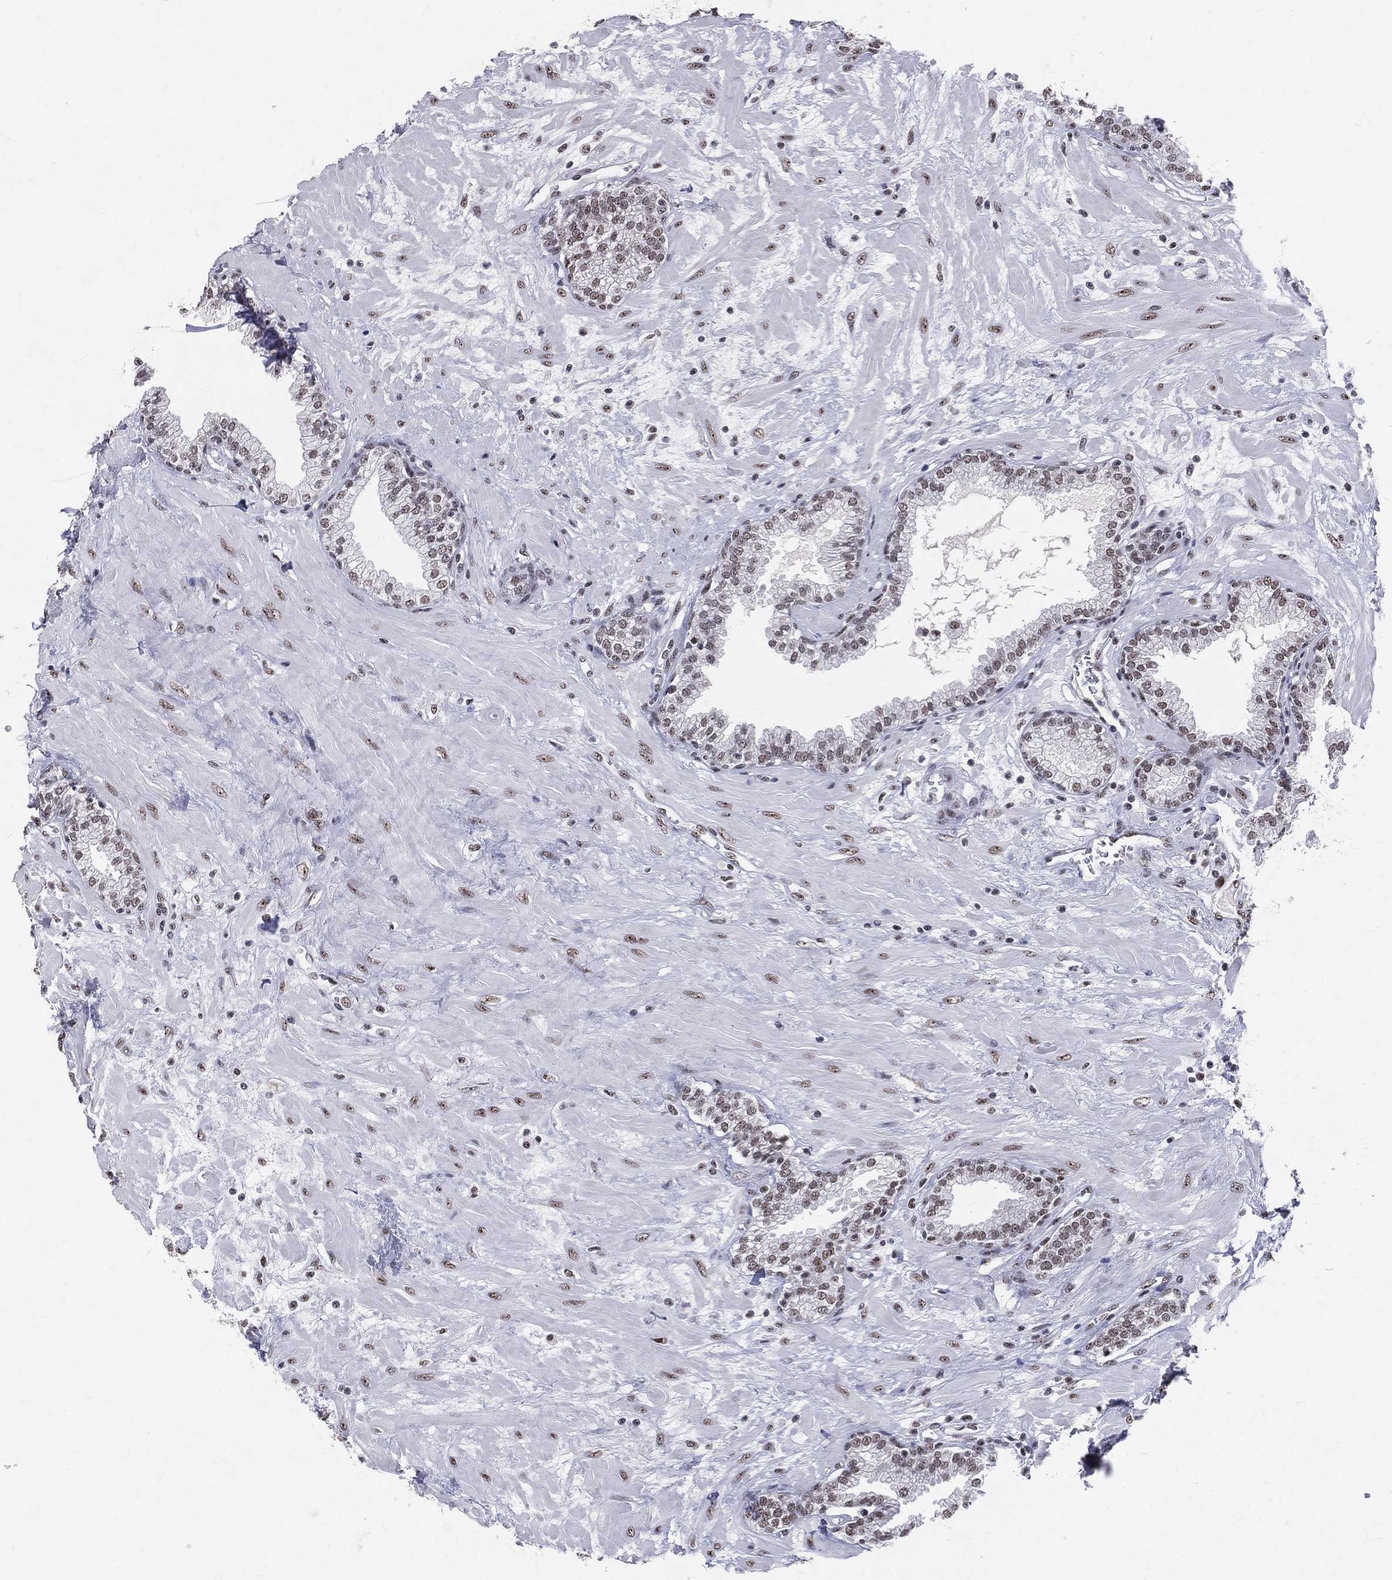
{"staining": {"intensity": "moderate", "quantity": ">75%", "location": "nuclear"}, "tissue": "prostate", "cell_type": "Glandular cells", "image_type": "normal", "snomed": [{"axis": "morphology", "description": "Normal tissue, NOS"}, {"axis": "topography", "description": "Prostate"}], "caption": "High-power microscopy captured an IHC micrograph of benign prostate, revealing moderate nuclear expression in approximately >75% of glandular cells.", "gene": "CDK7", "patient": {"sex": "male", "age": 64}}